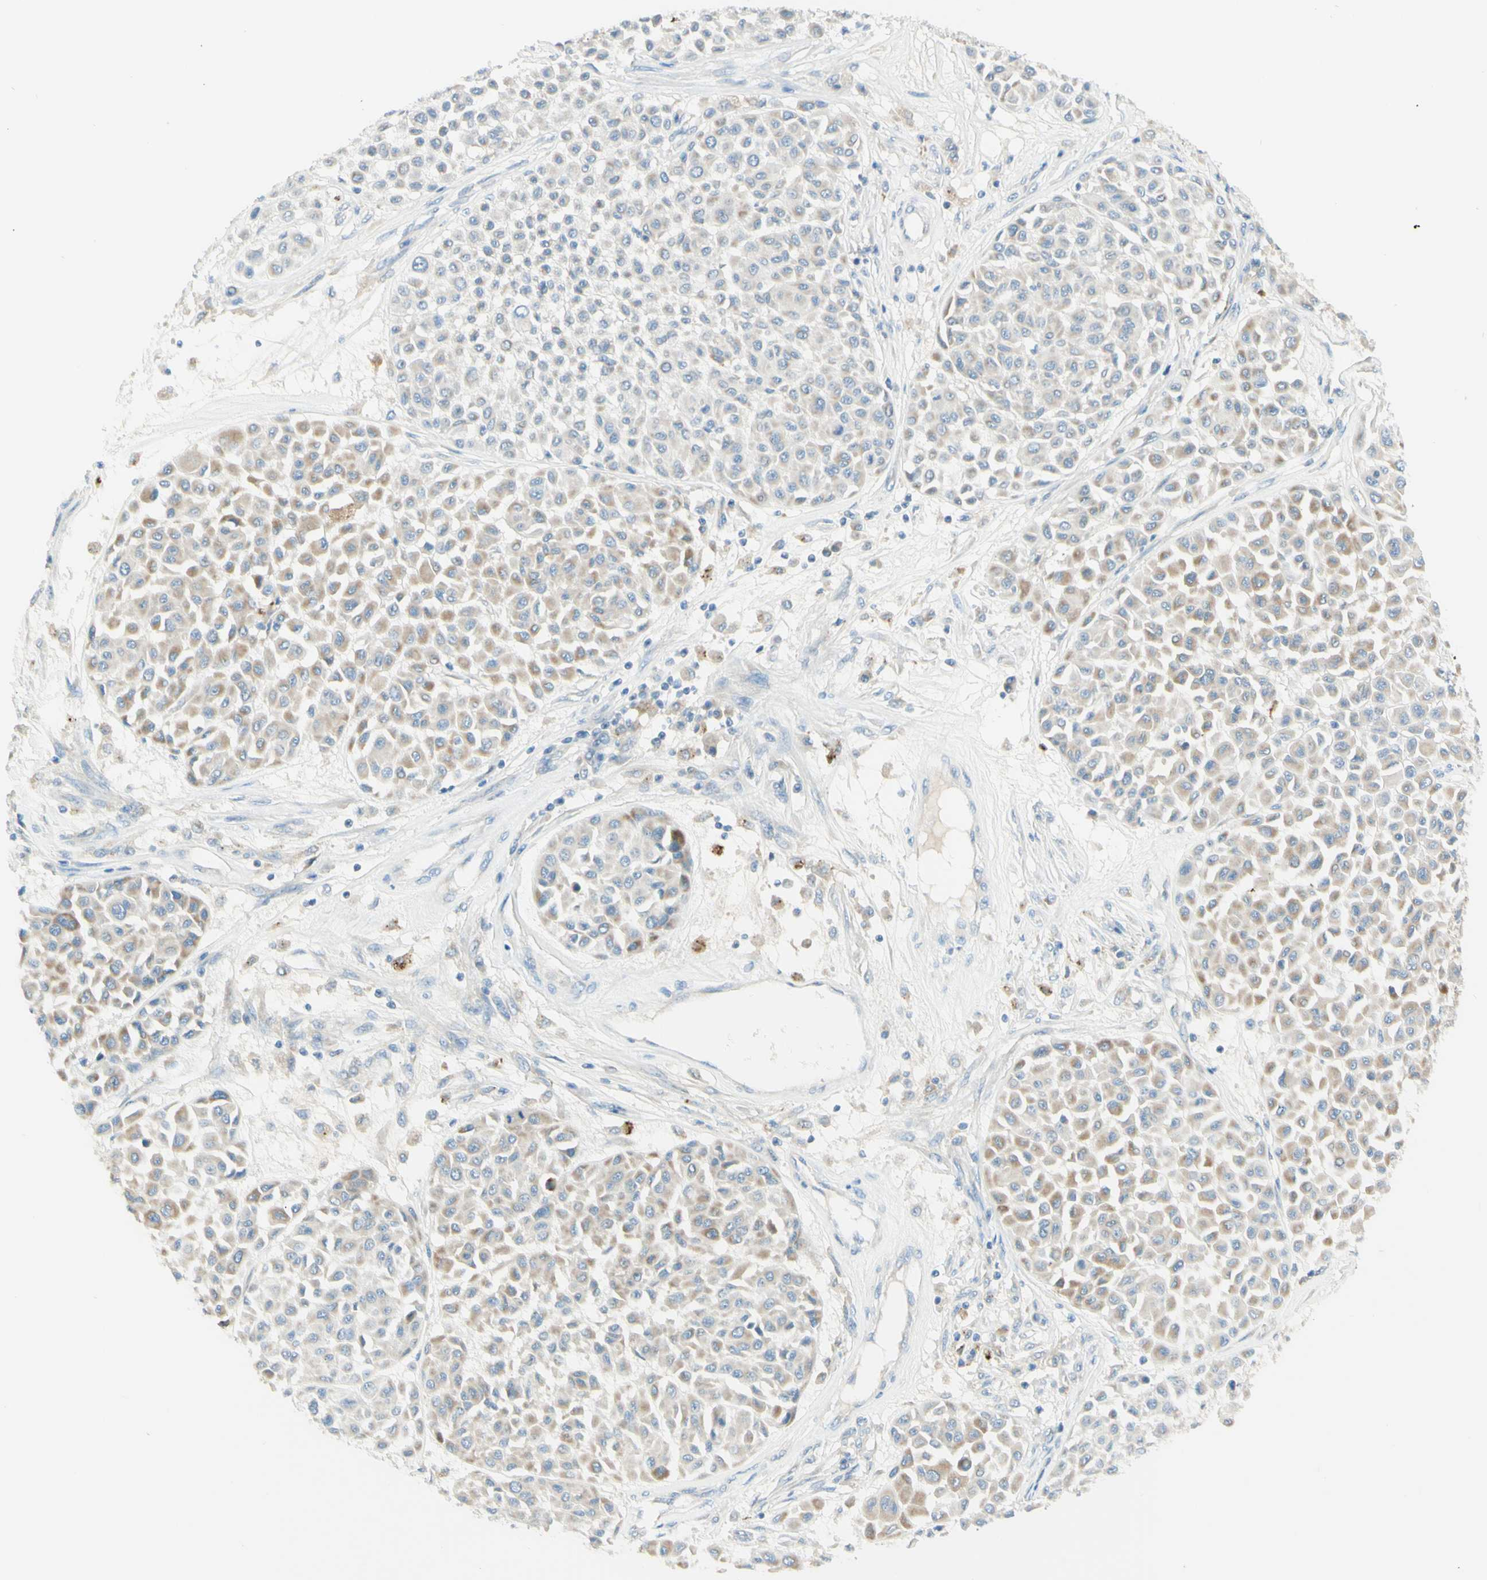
{"staining": {"intensity": "weak", "quantity": "25%-75%", "location": "cytoplasmic/membranous"}, "tissue": "melanoma", "cell_type": "Tumor cells", "image_type": "cancer", "snomed": [{"axis": "morphology", "description": "Malignant melanoma, Metastatic site"}, {"axis": "topography", "description": "Soft tissue"}], "caption": "Malignant melanoma (metastatic site) was stained to show a protein in brown. There is low levels of weak cytoplasmic/membranous positivity in approximately 25%-75% of tumor cells.", "gene": "ARMC10", "patient": {"sex": "male", "age": 41}}